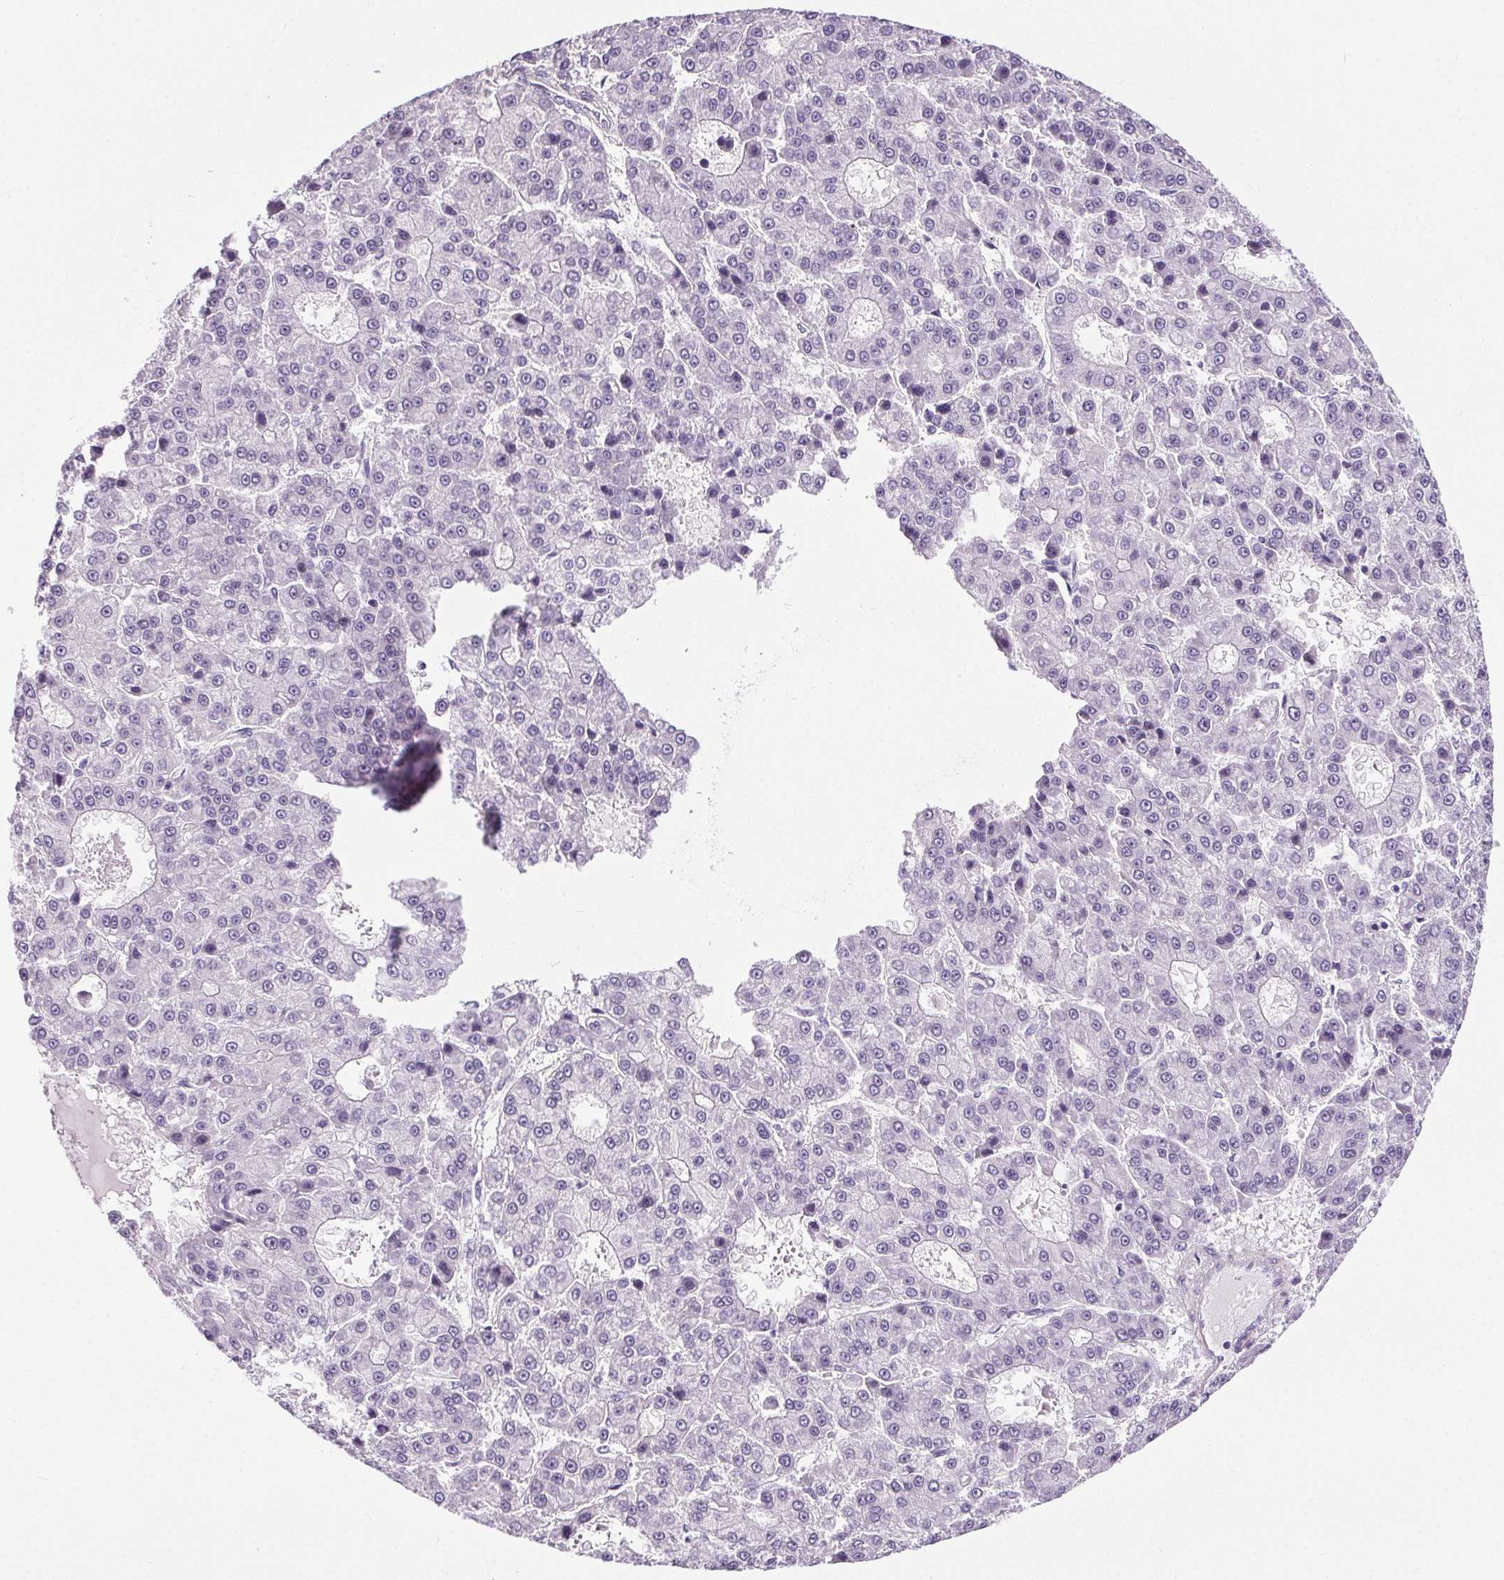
{"staining": {"intensity": "negative", "quantity": "none", "location": "none"}, "tissue": "liver cancer", "cell_type": "Tumor cells", "image_type": "cancer", "snomed": [{"axis": "morphology", "description": "Carcinoma, Hepatocellular, NOS"}, {"axis": "topography", "description": "Liver"}], "caption": "Immunohistochemistry of liver hepatocellular carcinoma displays no expression in tumor cells.", "gene": "ELAVL2", "patient": {"sex": "male", "age": 70}}